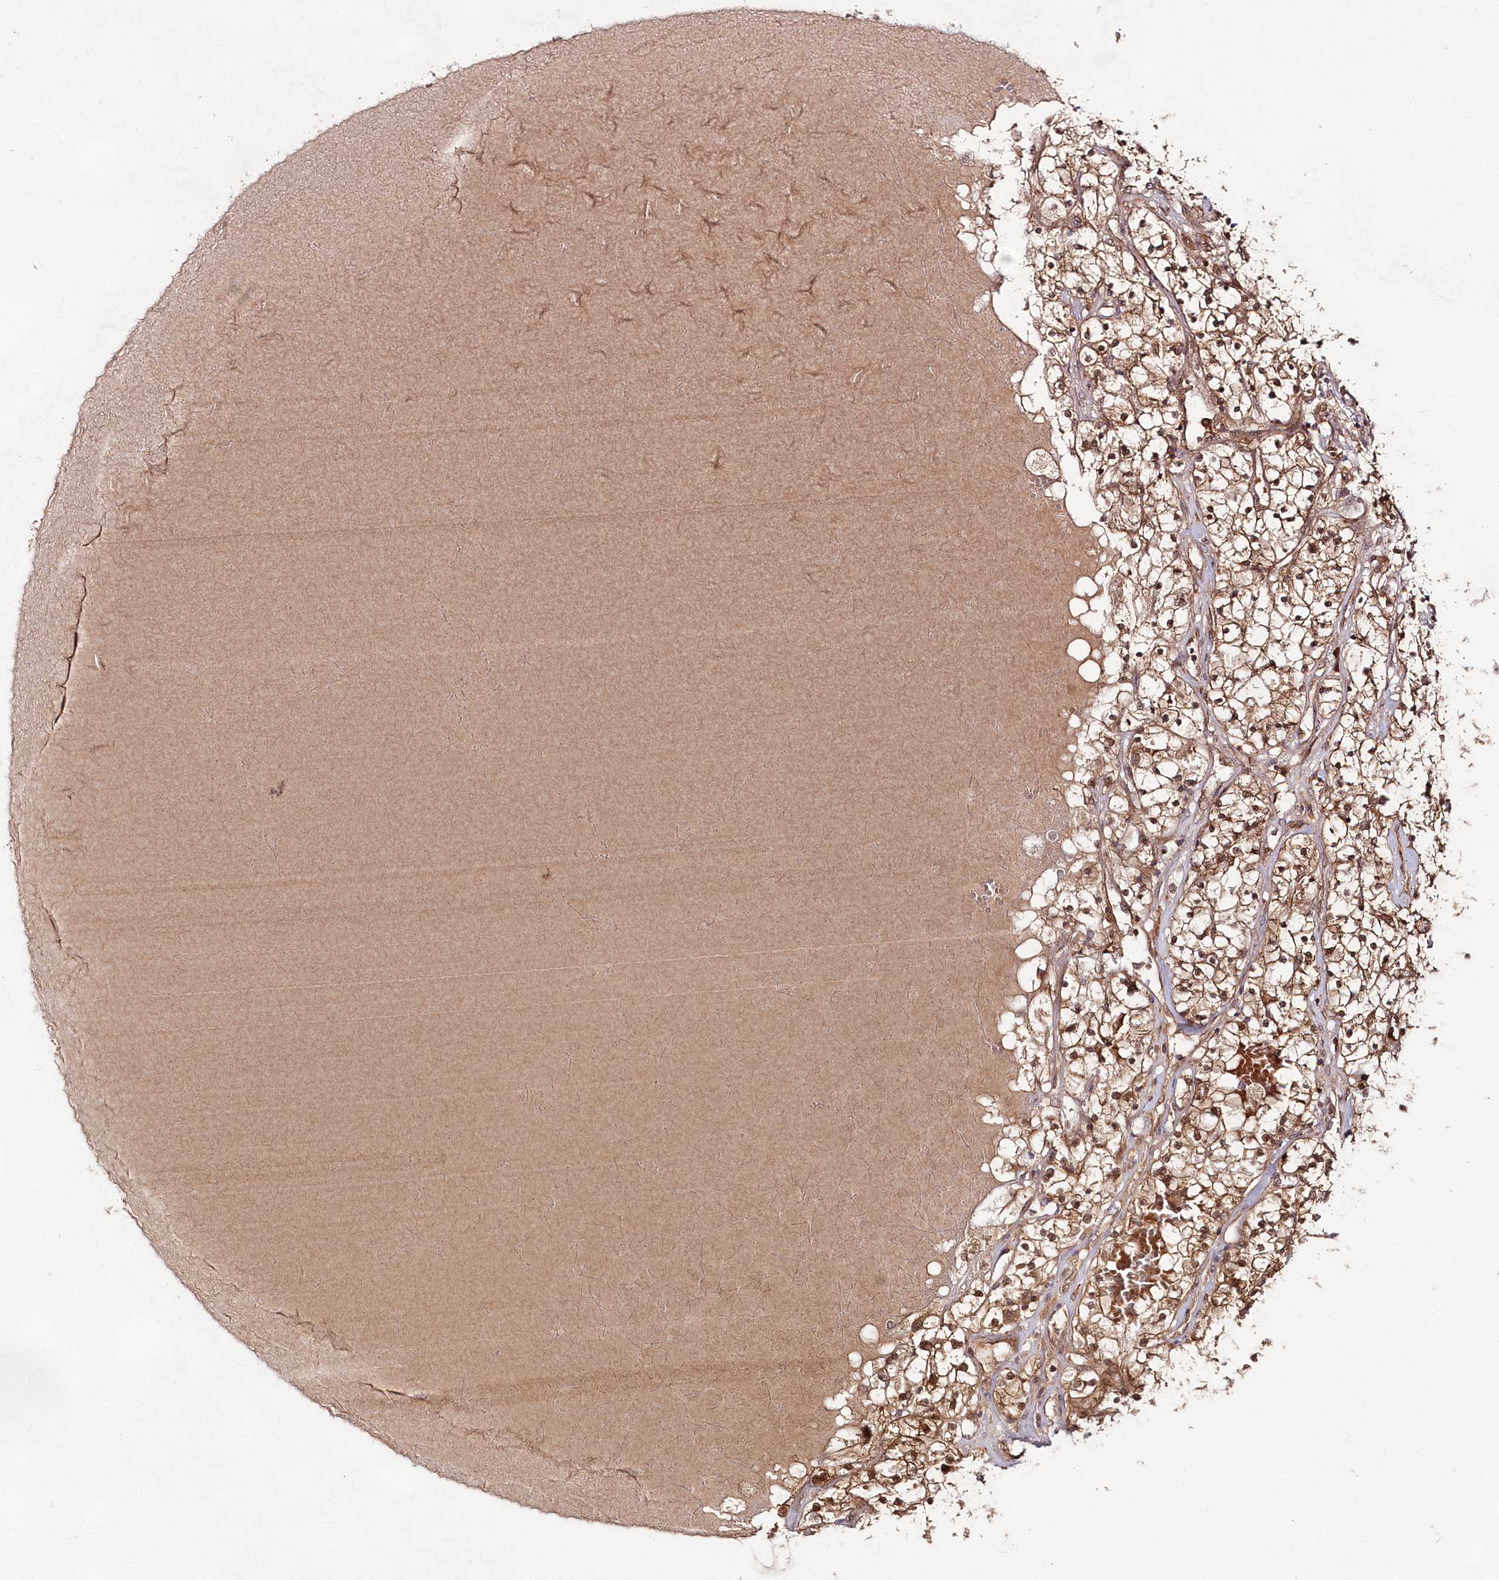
{"staining": {"intensity": "moderate", "quantity": ">75%", "location": "cytoplasmic/membranous,nuclear"}, "tissue": "renal cancer", "cell_type": "Tumor cells", "image_type": "cancer", "snomed": [{"axis": "morphology", "description": "Normal tissue, NOS"}, {"axis": "morphology", "description": "Adenocarcinoma, NOS"}, {"axis": "topography", "description": "Kidney"}], "caption": "Brown immunohistochemical staining in adenocarcinoma (renal) reveals moderate cytoplasmic/membranous and nuclear staining in about >75% of tumor cells.", "gene": "IMPA1", "patient": {"sex": "male", "age": 68}}